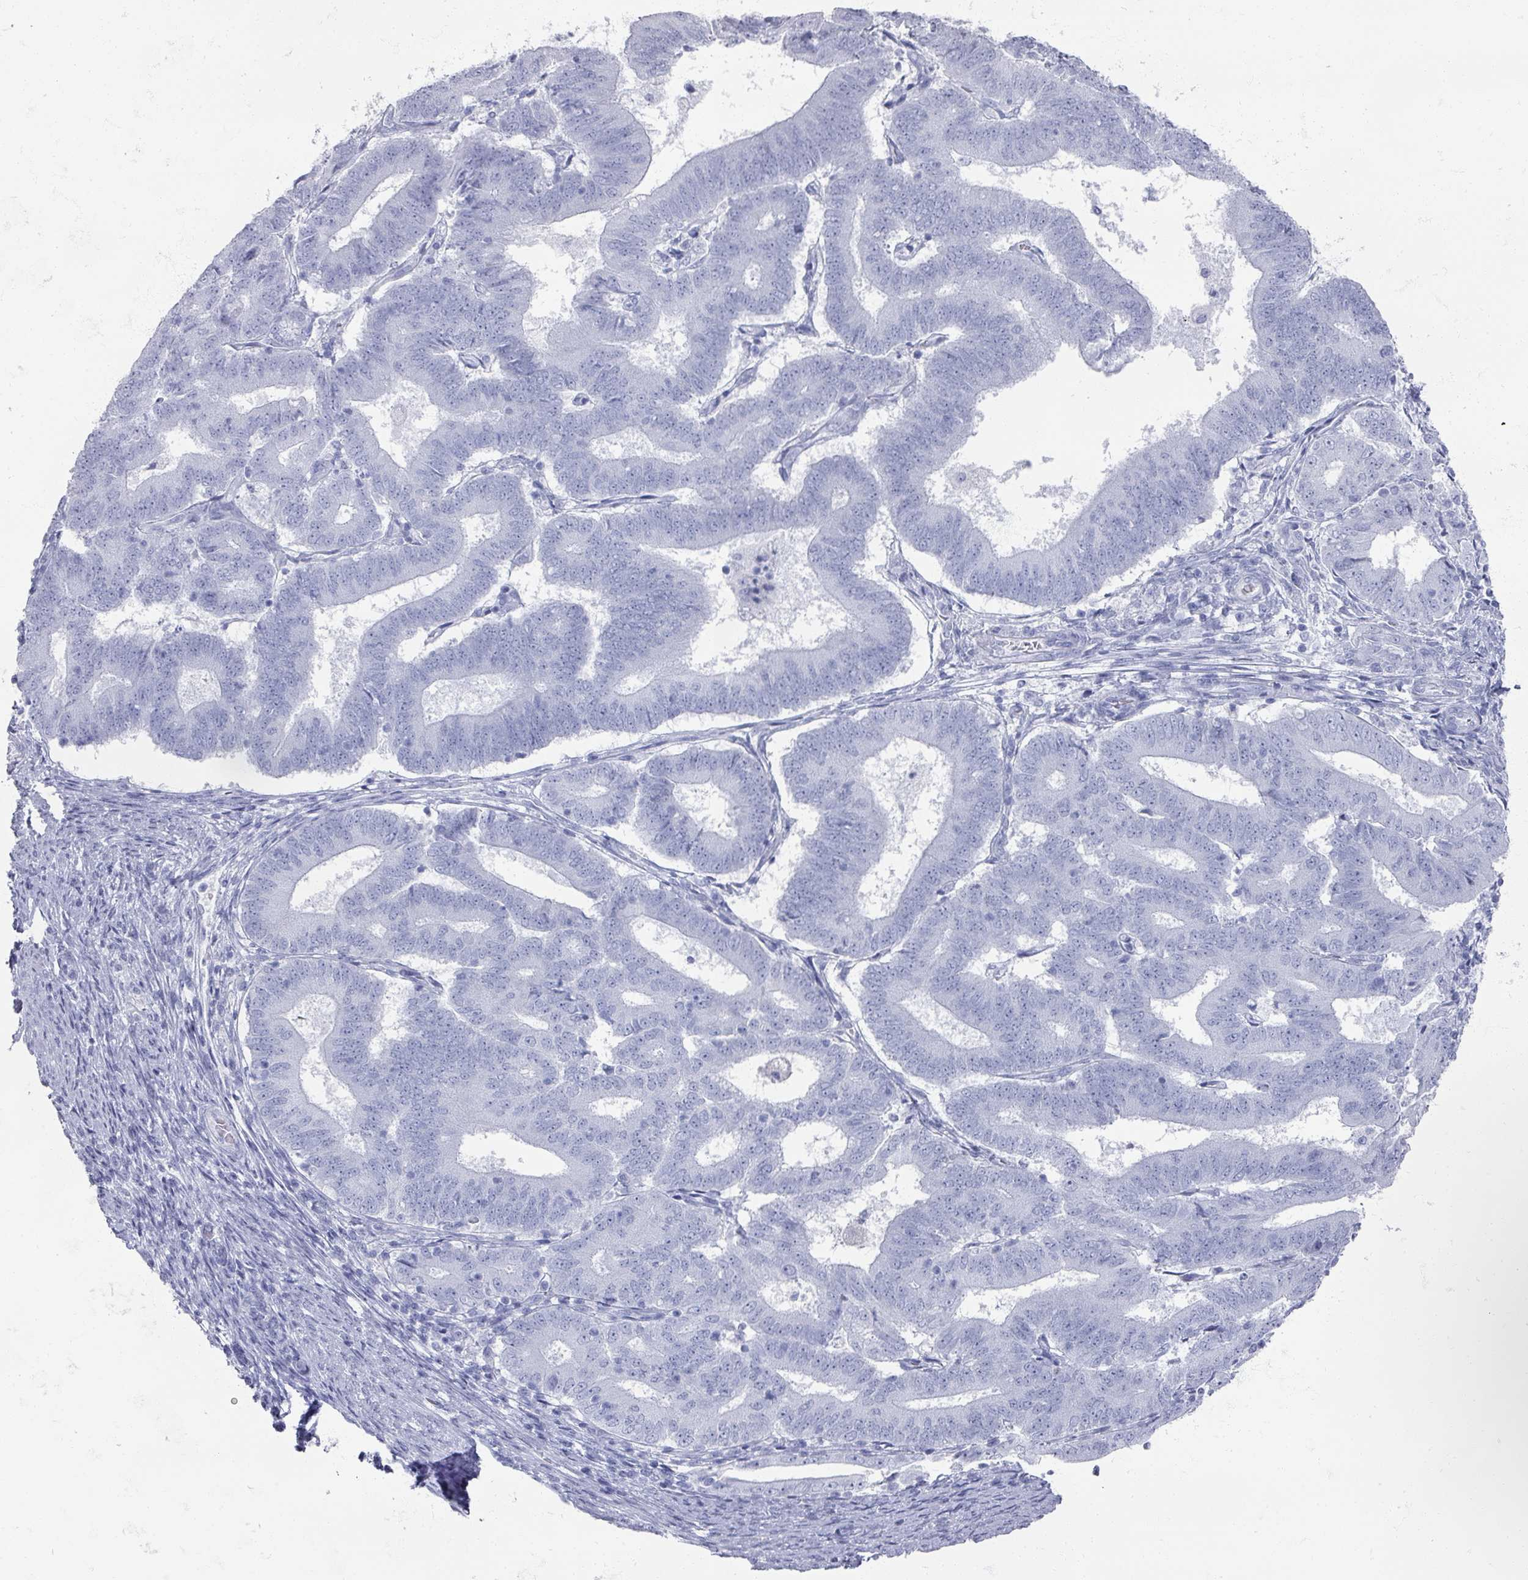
{"staining": {"intensity": "negative", "quantity": "none", "location": "none"}, "tissue": "endometrial cancer", "cell_type": "Tumor cells", "image_type": "cancer", "snomed": [{"axis": "morphology", "description": "Adenocarcinoma, NOS"}, {"axis": "topography", "description": "Endometrium"}], "caption": "Tumor cells are negative for brown protein staining in endometrial adenocarcinoma.", "gene": "OMG", "patient": {"sex": "female", "age": 70}}